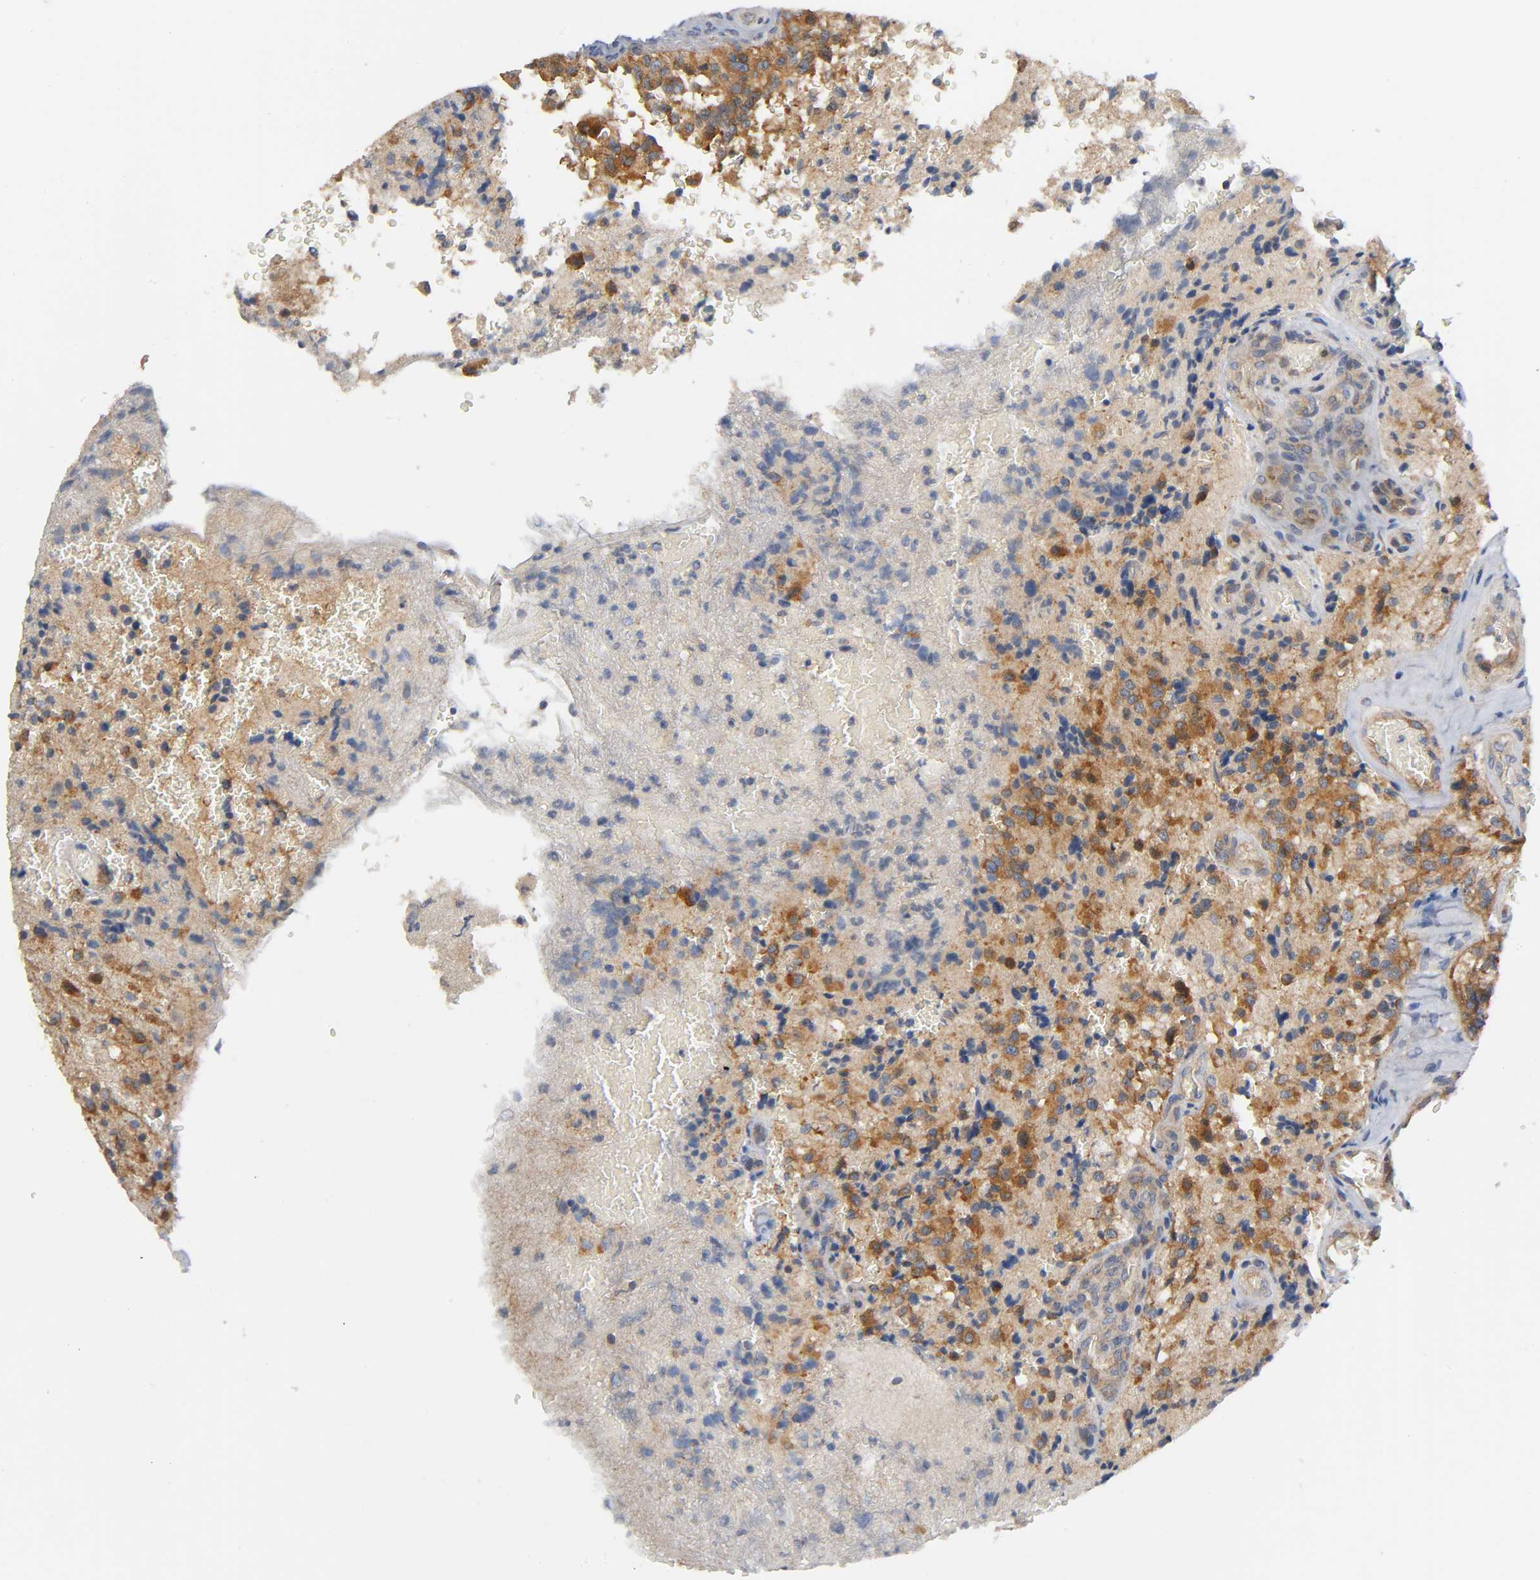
{"staining": {"intensity": "moderate", "quantity": ">75%", "location": "cytoplasmic/membranous"}, "tissue": "glioma", "cell_type": "Tumor cells", "image_type": "cancer", "snomed": [{"axis": "morphology", "description": "Normal tissue, NOS"}, {"axis": "morphology", "description": "Glioma, malignant, High grade"}, {"axis": "topography", "description": "Cerebral cortex"}], "caption": "Tumor cells demonstrate medium levels of moderate cytoplasmic/membranous staining in about >75% of cells in human malignant high-grade glioma.", "gene": "HDAC6", "patient": {"sex": "male", "age": 56}}